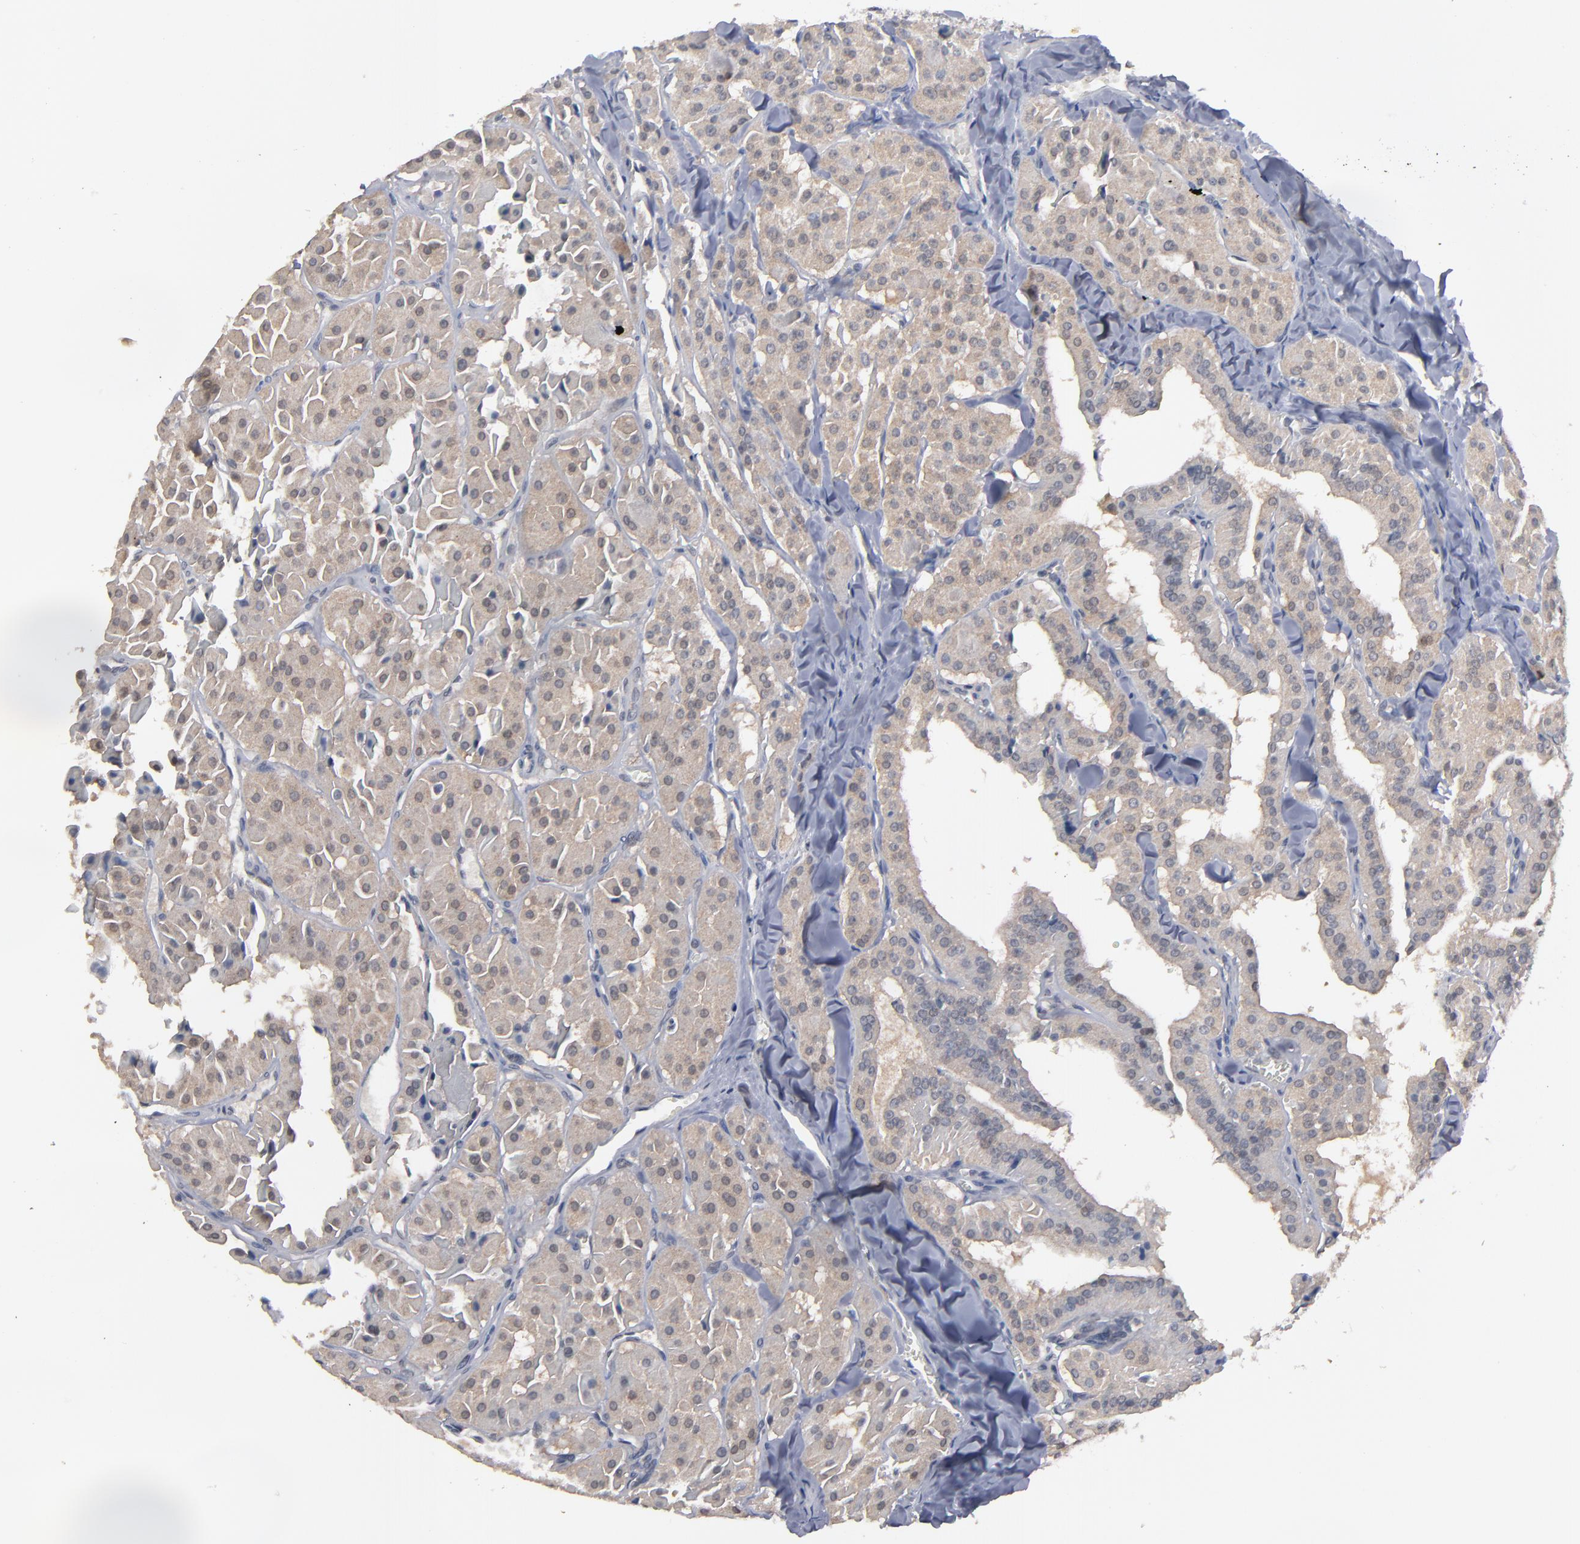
{"staining": {"intensity": "weak", "quantity": ">75%", "location": "cytoplasmic/membranous"}, "tissue": "thyroid cancer", "cell_type": "Tumor cells", "image_type": "cancer", "snomed": [{"axis": "morphology", "description": "Carcinoma, NOS"}, {"axis": "topography", "description": "Thyroid gland"}], "caption": "Thyroid carcinoma stained for a protein (brown) demonstrates weak cytoplasmic/membranous positive staining in approximately >75% of tumor cells.", "gene": "ALG13", "patient": {"sex": "male", "age": 76}}